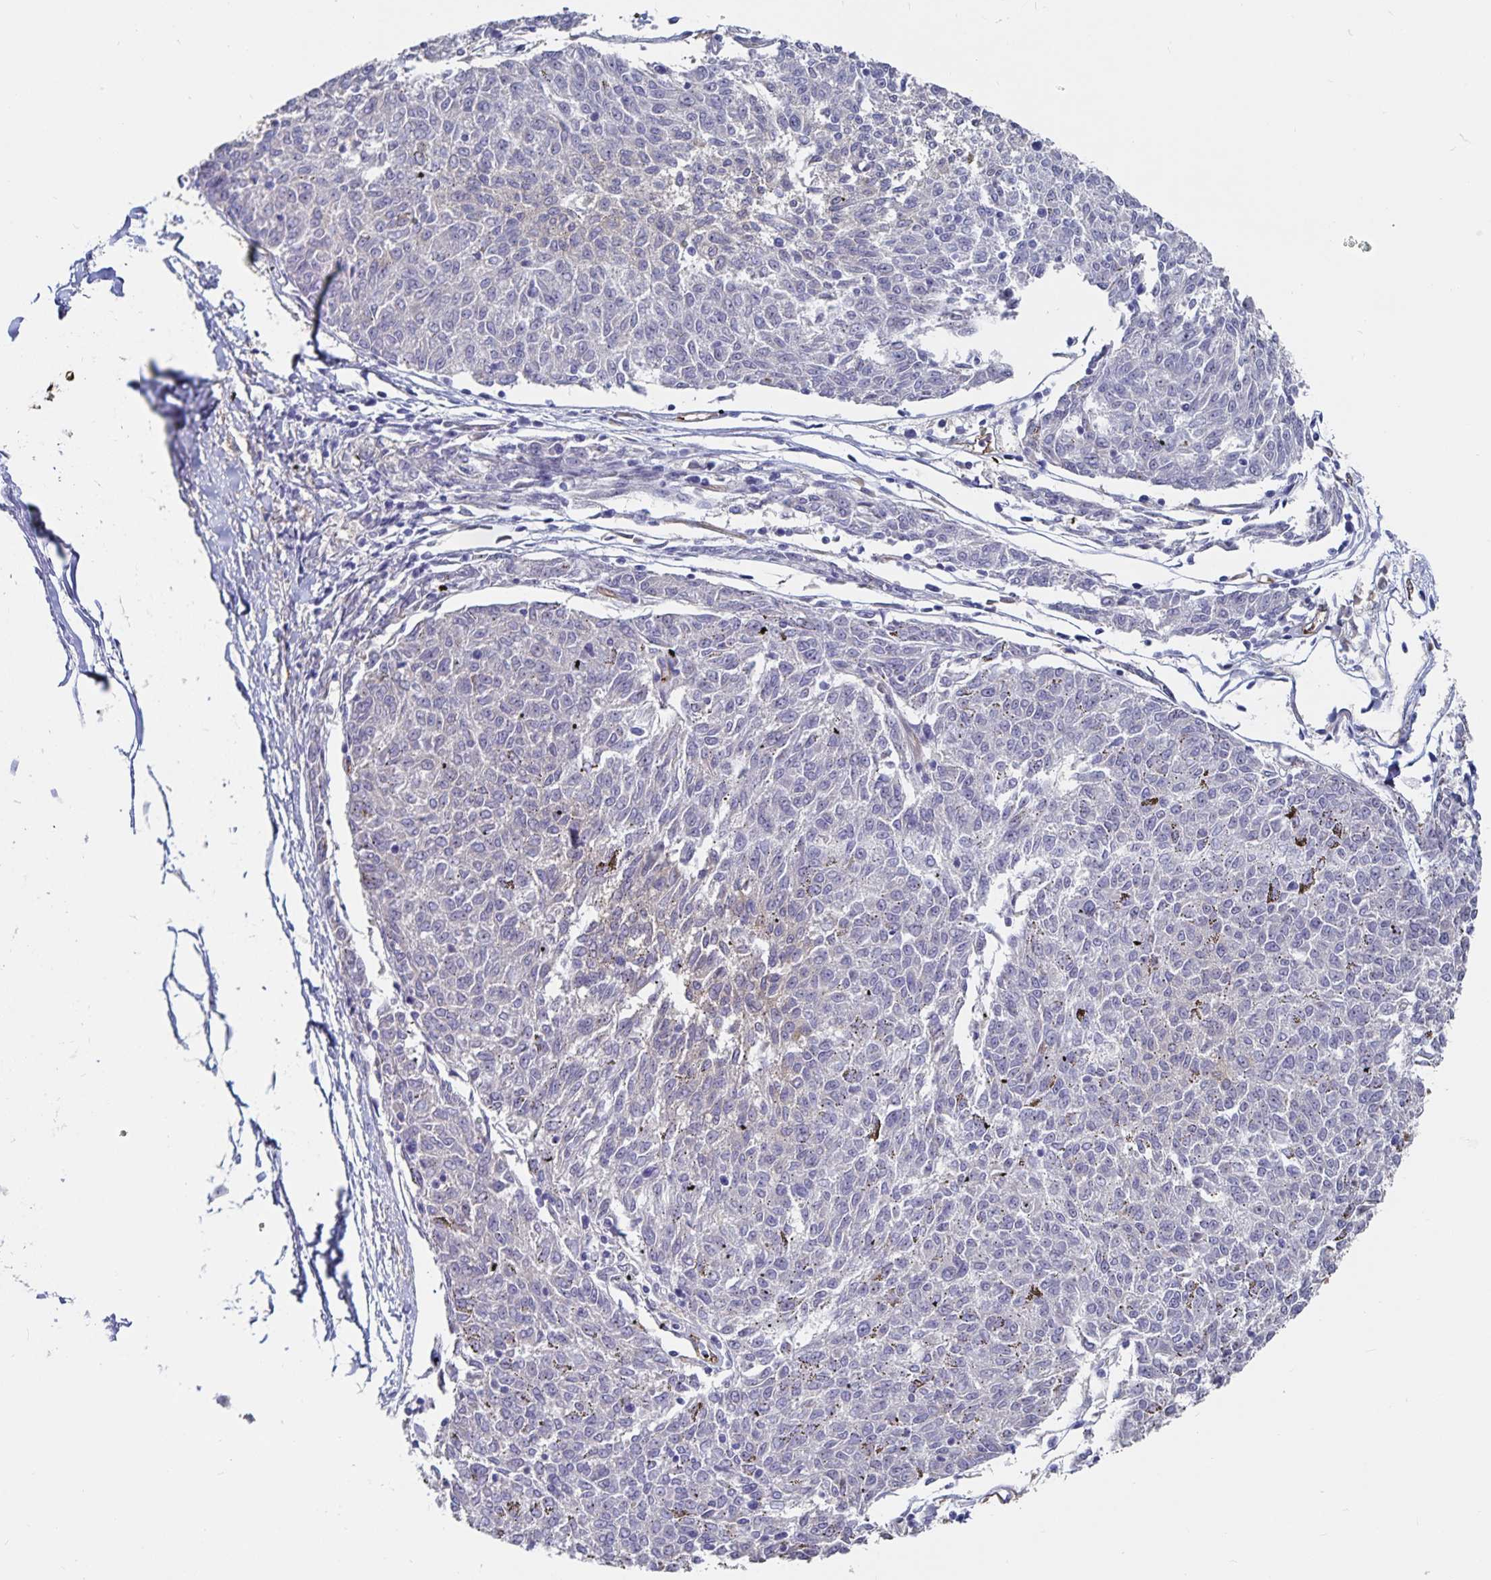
{"staining": {"intensity": "negative", "quantity": "none", "location": "none"}, "tissue": "melanoma", "cell_type": "Tumor cells", "image_type": "cancer", "snomed": [{"axis": "morphology", "description": "Malignant melanoma, NOS"}, {"axis": "topography", "description": "Skin"}], "caption": "DAB (3,3'-diaminobenzidine) immunohistochemical staining of melanoma demonstrates no significant expression in tumor cells.", "gene": "SSTR1", "patient": {"sex": "female", "age": 72}}